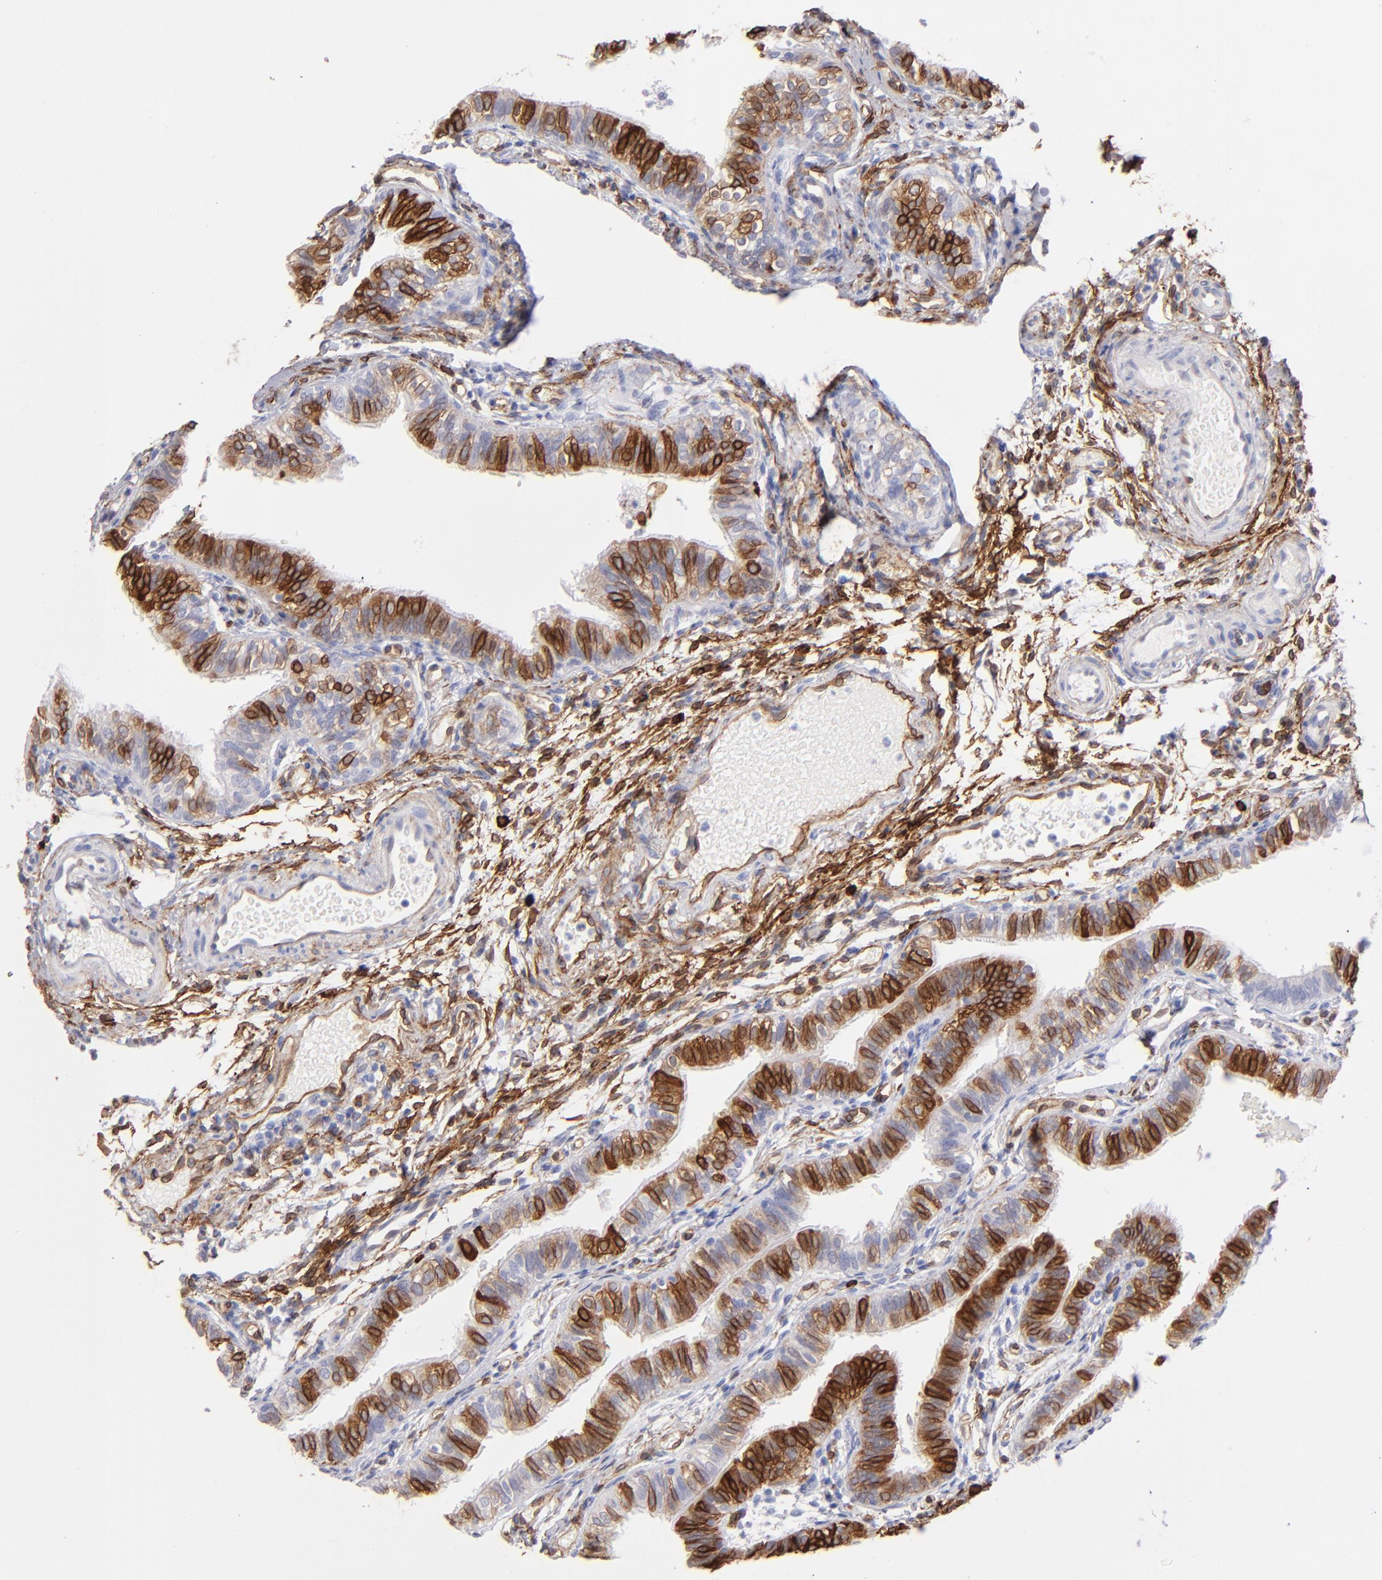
{"staining": {"intensity": "strong", "quantity": ">75%", "location": "cytoplasmic/membranous"}, "tissue": "fallopian tube", "cell_type": "Glandular cells", "image_type": "normal", "snomed": [{"axis": "morphology", "description": "Normal tissue, NOS"}, {"axis": "morphology", "description": "Dermoid, NOS"}, {"axis": "topography", "description": "Fallopian tube"}], "caption": "Glandular cells demonstrate high levels of strong cytoplasmic/membranous expression in about >75% of cells in normal fallopian tube.", "gene": "AHNAK2", "patient": {"sex": "female", "age": 33}}